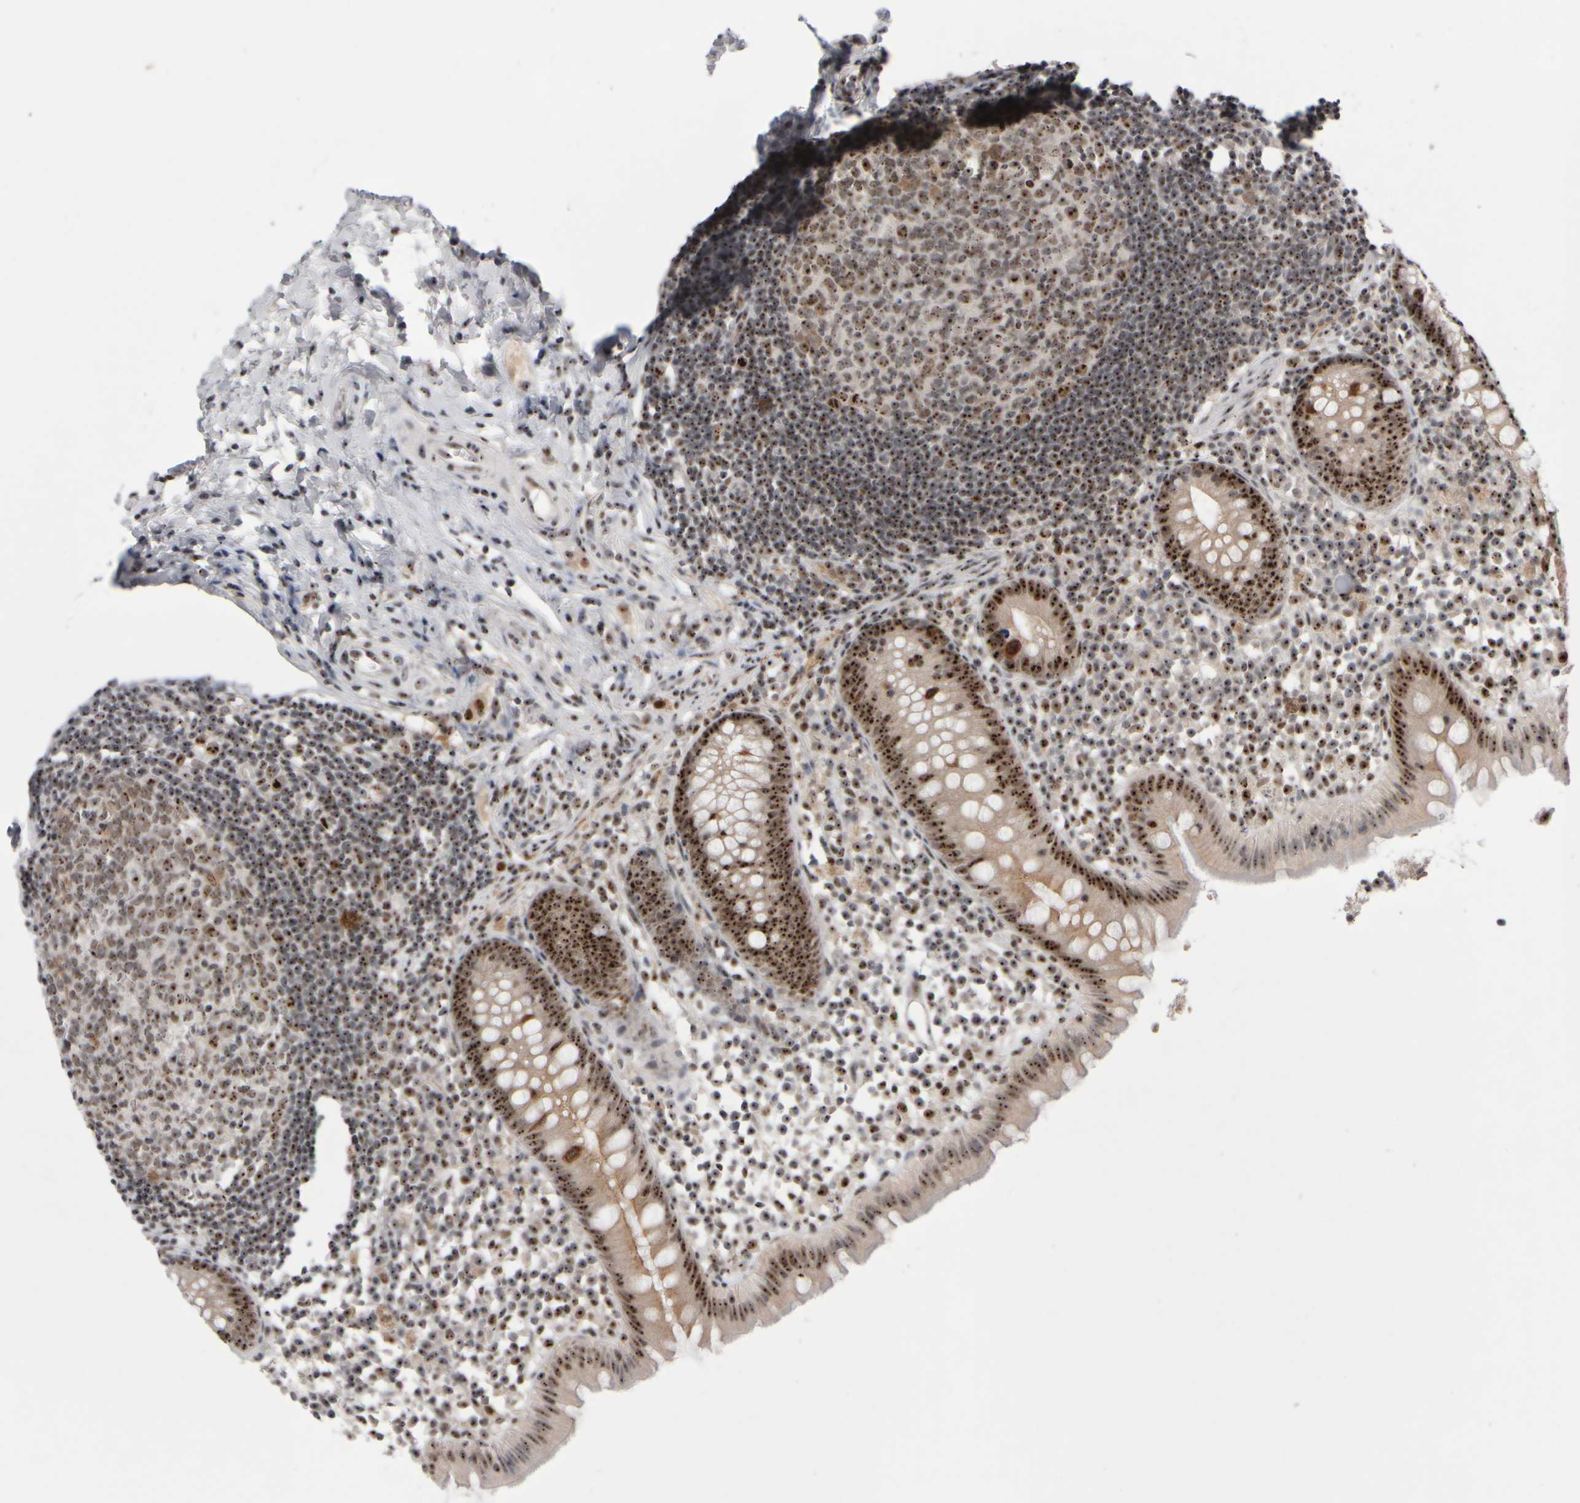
{"staining": {"intensity": "strong", "quantity": ">75%", "location": "nuclear"}, "tissue": "appendix", "cell_type": "Glandular cells", "image_type": "normal", "snomed": [{"axis": "morphology", "description": "Normal tissue, NOS"}, {"axis": "topography", "description": "Appendix"}], "caption": "IHC staining of normal appendix, which shows high levels of strong nuclear expression in approximately >75% of glandular cells indicating strong nuclear protein positivity. The staining was performed using DAB (brown) for protein detection and nuclei were counterstained in hematoxylin (blue).", "gene": "SURF6", "patient": {"sex": "female", "age": 20}}